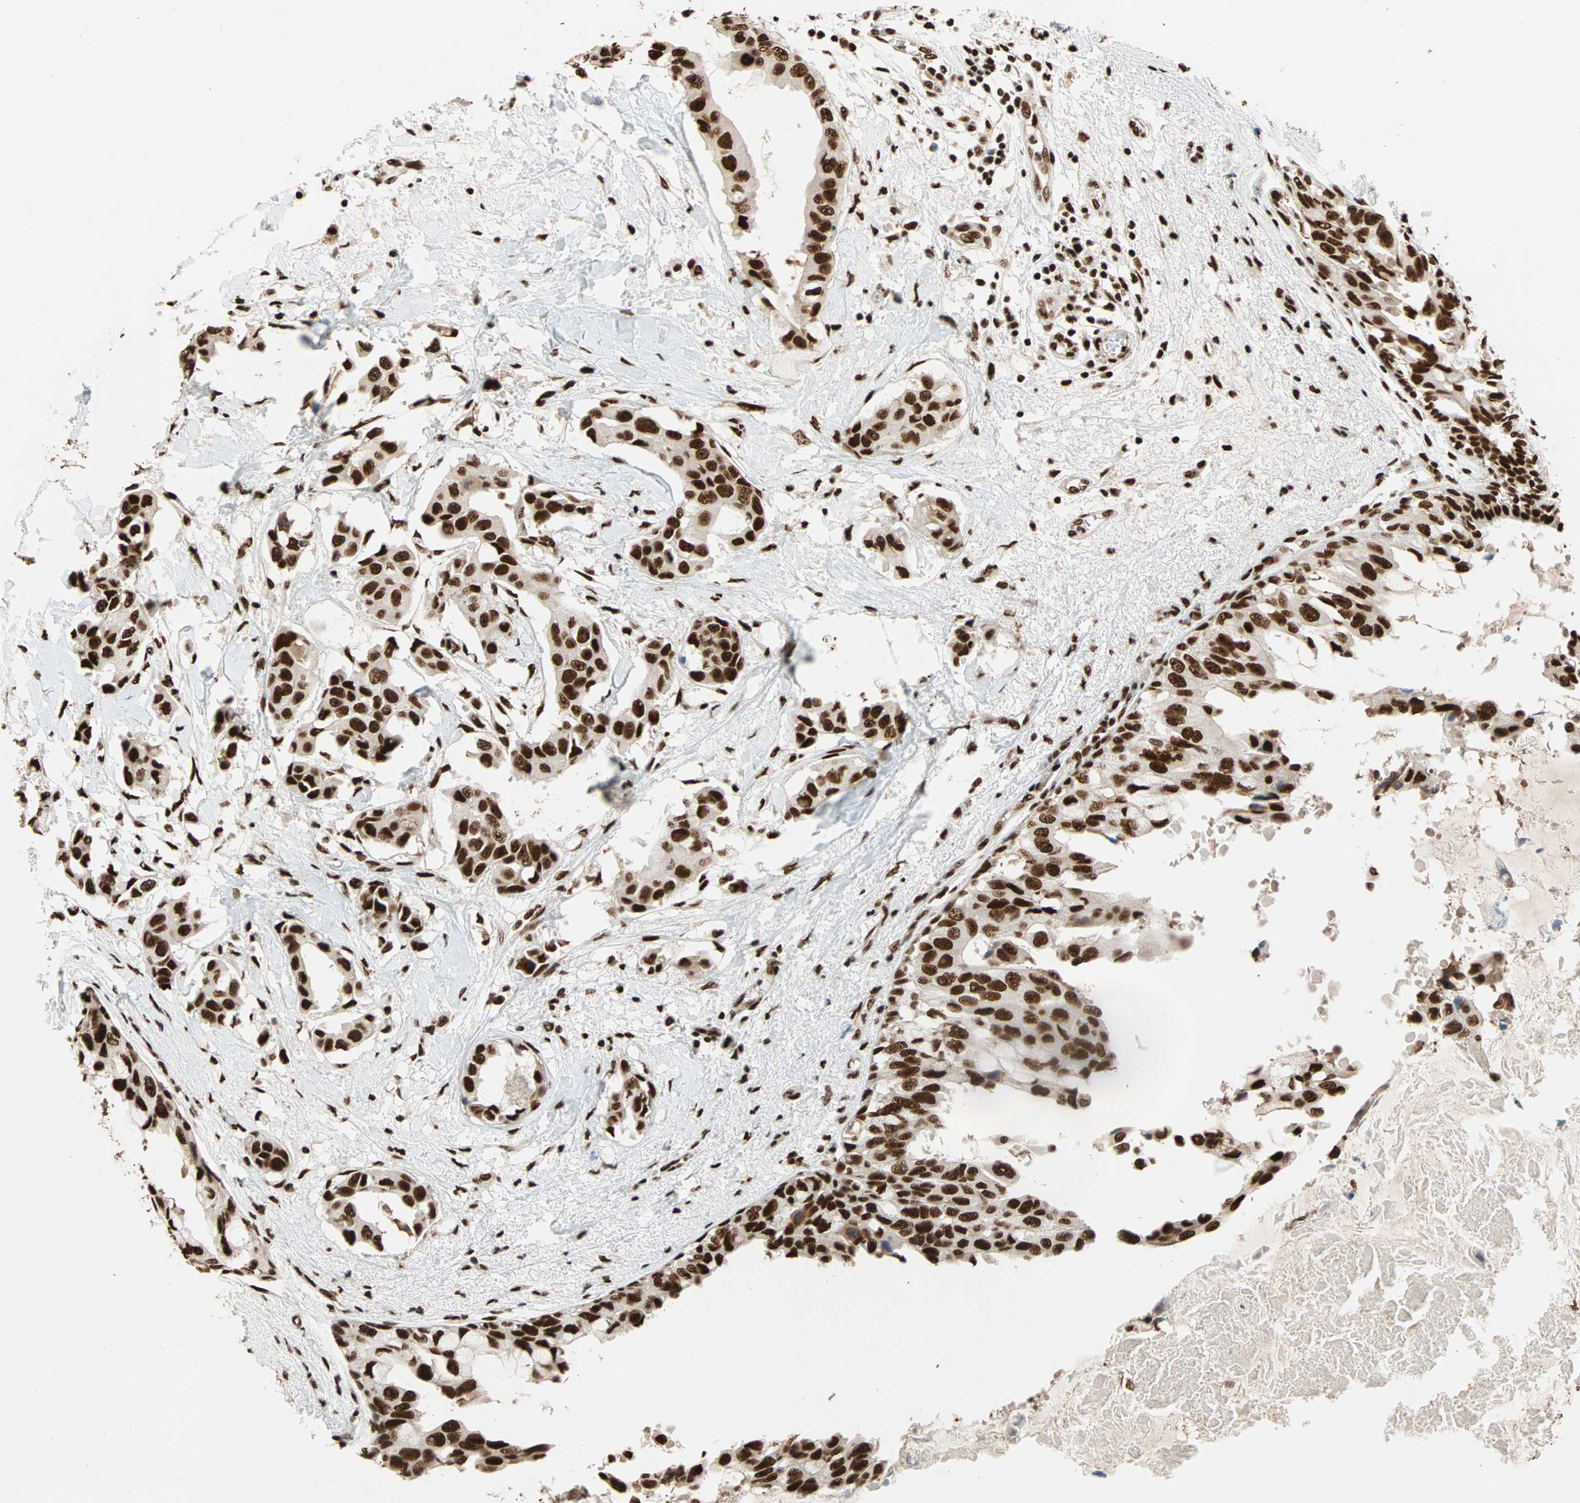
{"staining": {"intensity": "strong", "quantity": ">75%", "location": "nuclear"}, "tissue": "breast cancer", "cell_type": "Tumor cells", "image_type": "cancer", "snomed": [{"axis": "morphology", "description": "Duct carcinoma"}, {"axis": "topography", "description": "Breast"}], "caption": "The photomicrograph displays immunohistochemical staining of breast cancer (infiltrating ductal carcinoma). There is strong nuclear expression is seen in about >75% of tumor cells.", "gene": "ILF2", "patient": {"sex": "female", "age": 40}}